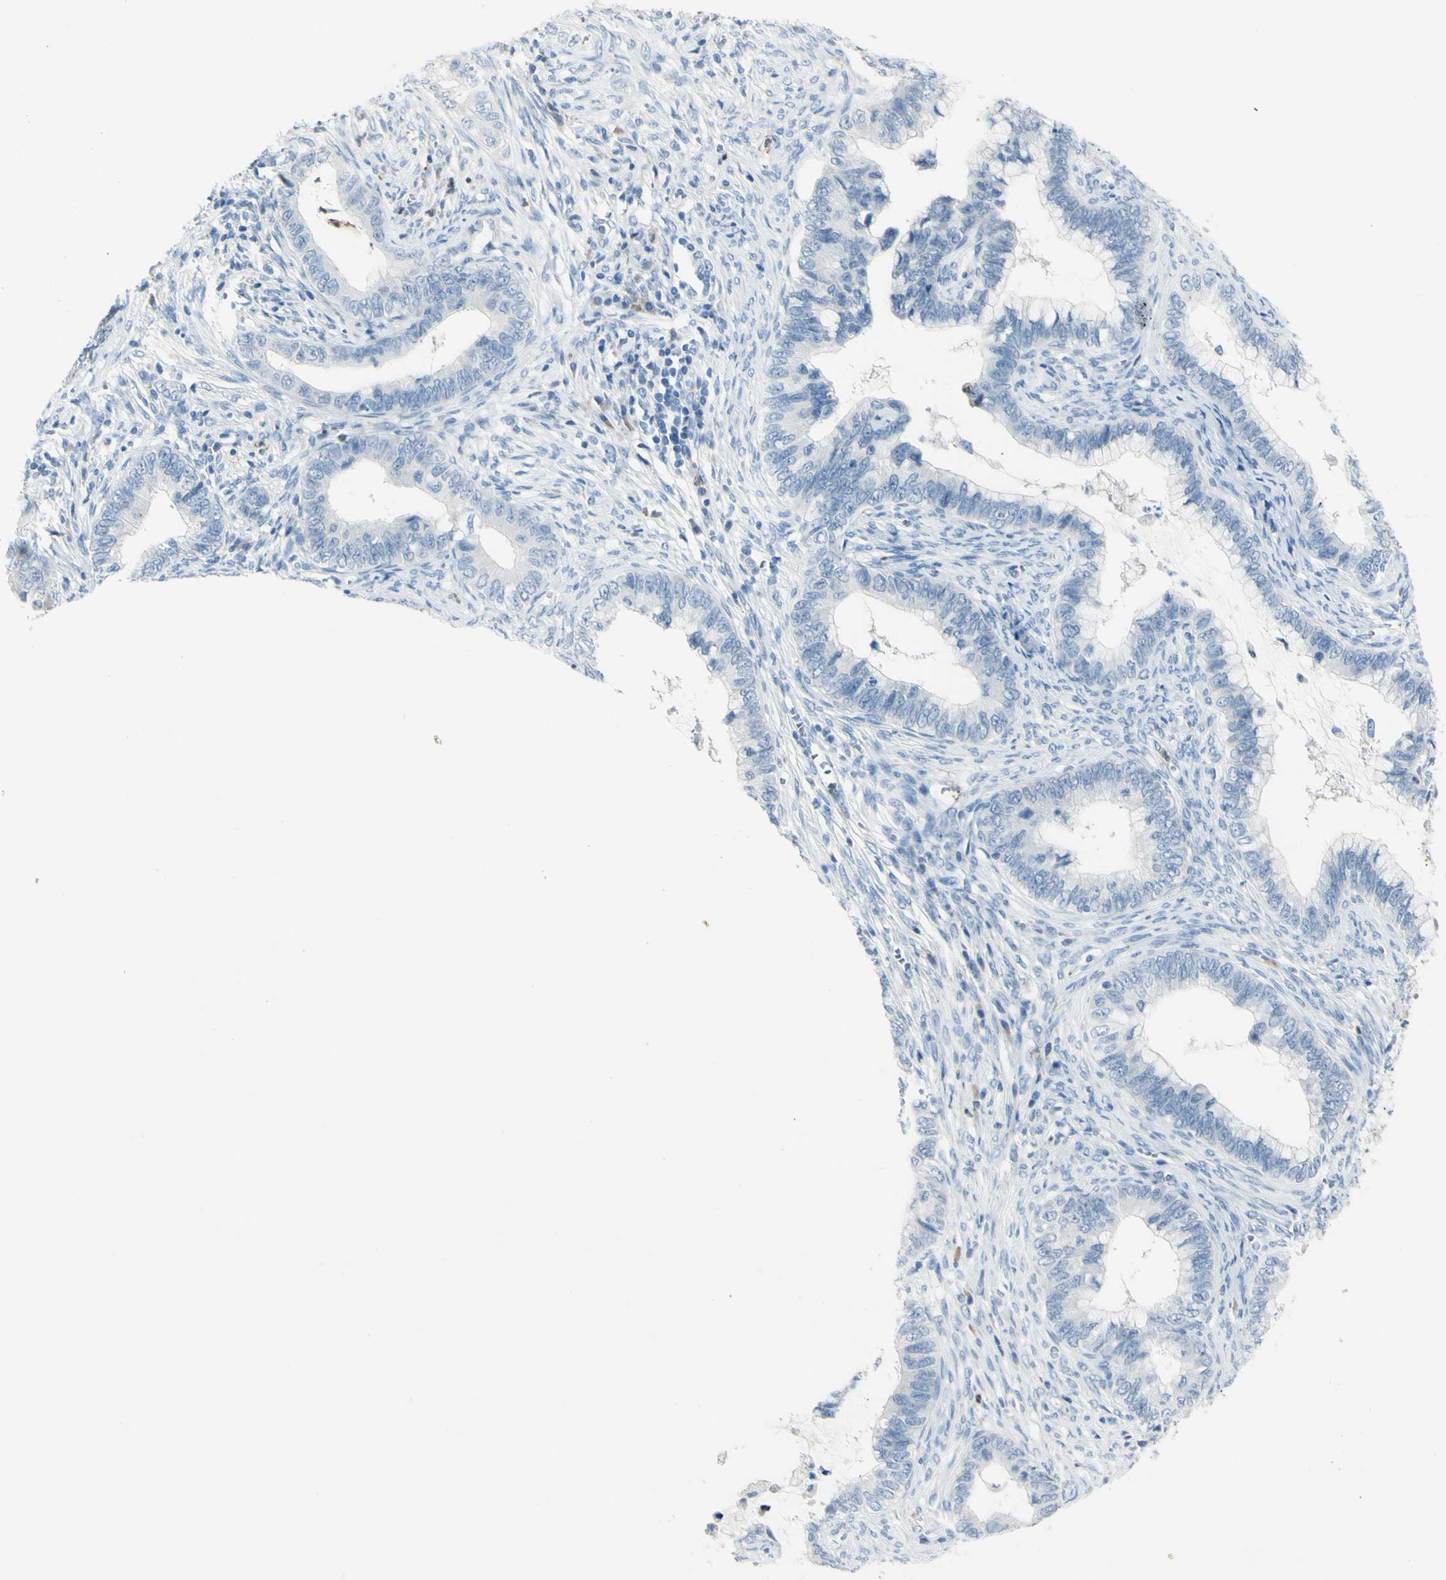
{"staining": {"intensity": "negative", "quantity": "none", "location": "none"}, "tissue": "cervical cancer", "cell_type": "Tumor cells", "image_type": "cancer", "snomed": [{"axis": "morphology", "description": "Adenocarcinoma, NOS"}, {"axis": "topography", "description": "Cervix"}], "caption": "DAB (3,3'-diaminobenzidine) immunohistochemical staining of cervical cancer reveals no significant expression in tumor cells.", "gene": "ZNF557", "patient": {"sex": "female", "age": 44}}